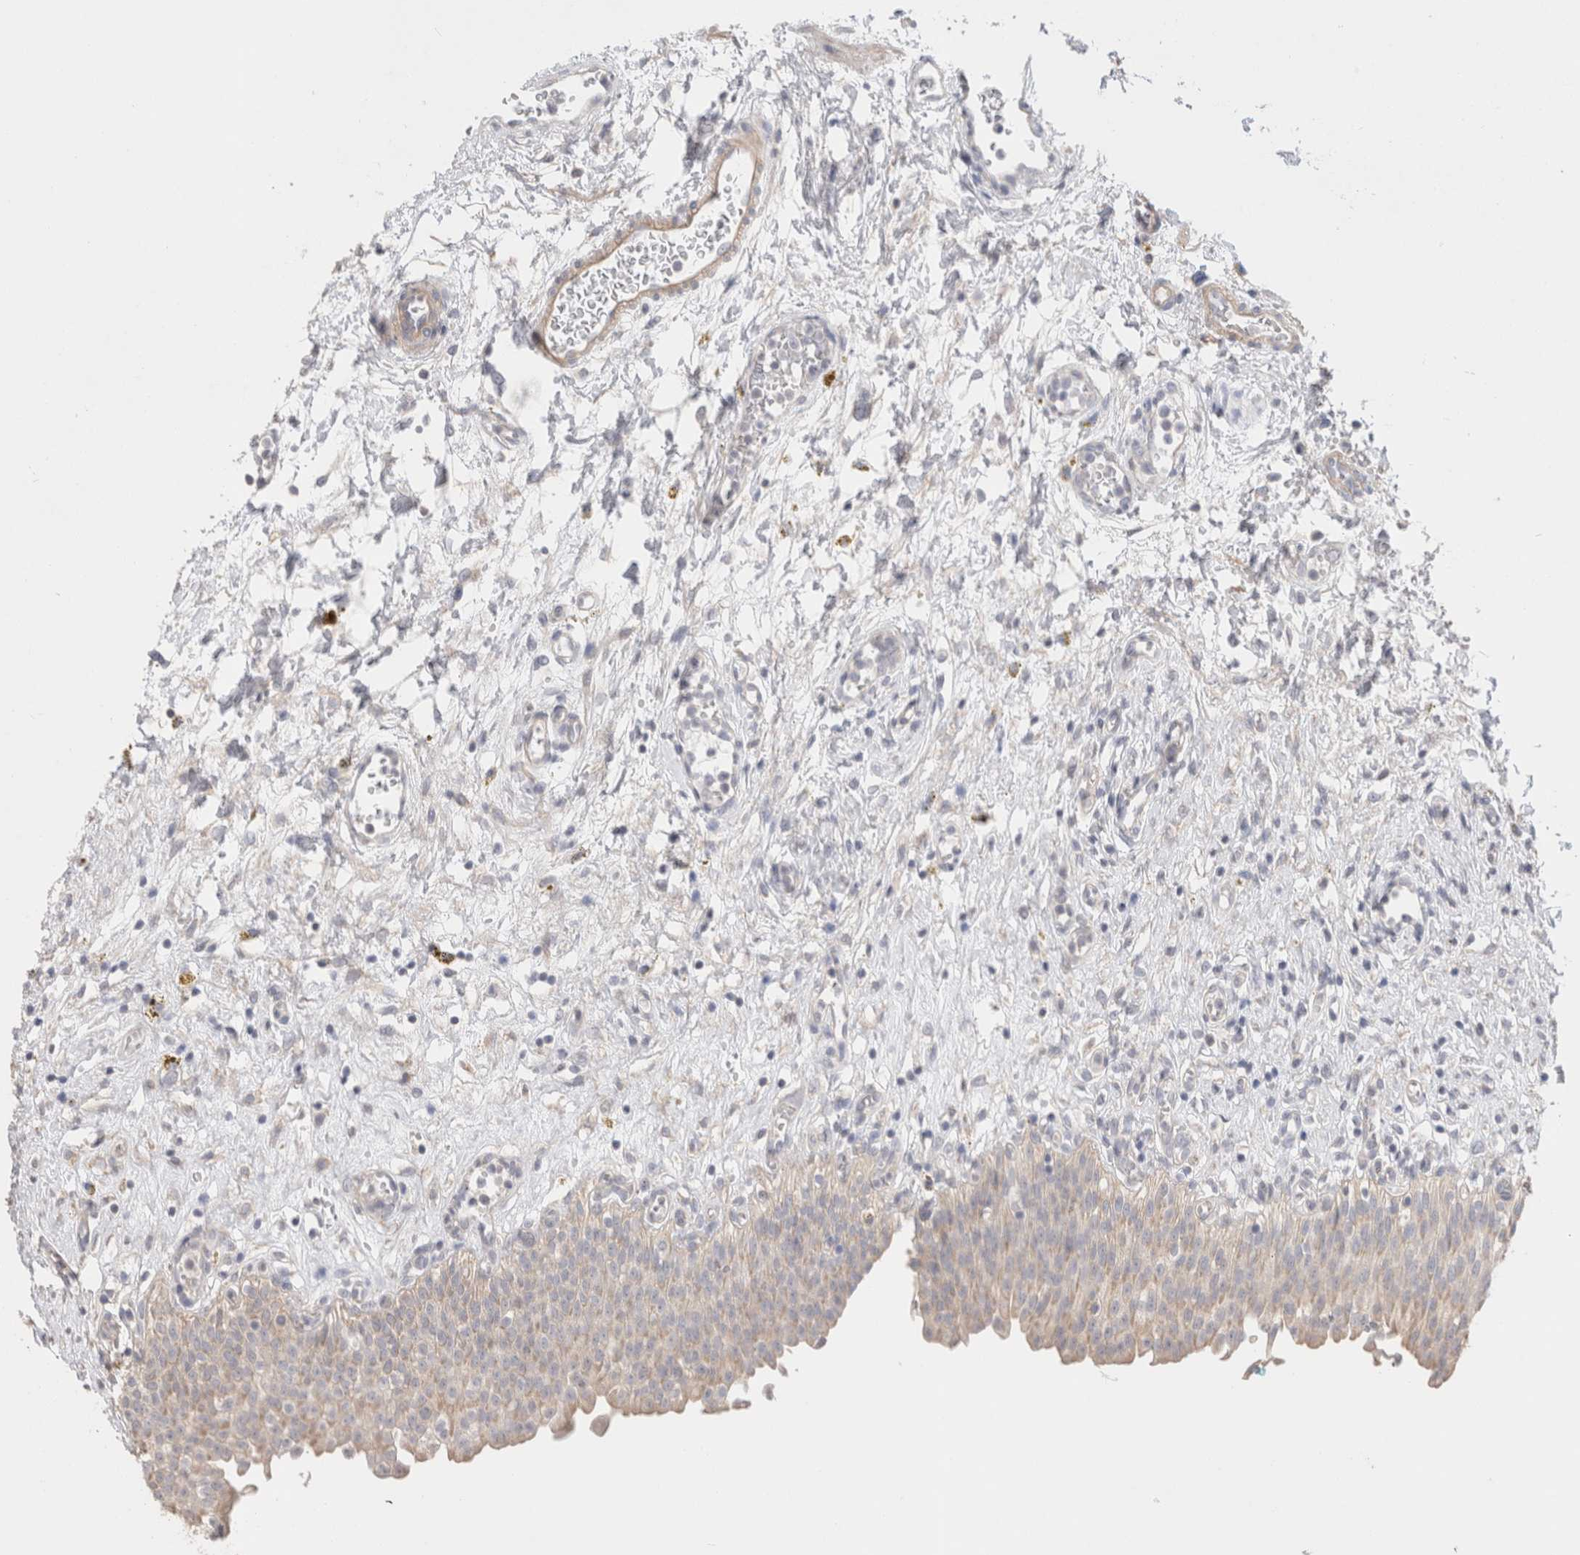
{"staining": {"intensity": "weak", "quantity": ">75%", "location": "cytoplasmic/membranous"}, "tissue": "urinary bladder", "cell_type": "Urothelial cells", "image_type": "normal", "snomed": [{"axis": "morphology", "description": "Urothelial carcinoma, High grade"}, {"axis": "topography", "description": "Urinary bladder"}], "caption": "Immunohistochemistry of benign urinary bladder reveals low levels of weak cytoplasmic/membranous staining in approximately >75% of urothelial cells.", "gene": "DMD", "patient": {"sex": "male", "age": 46}}